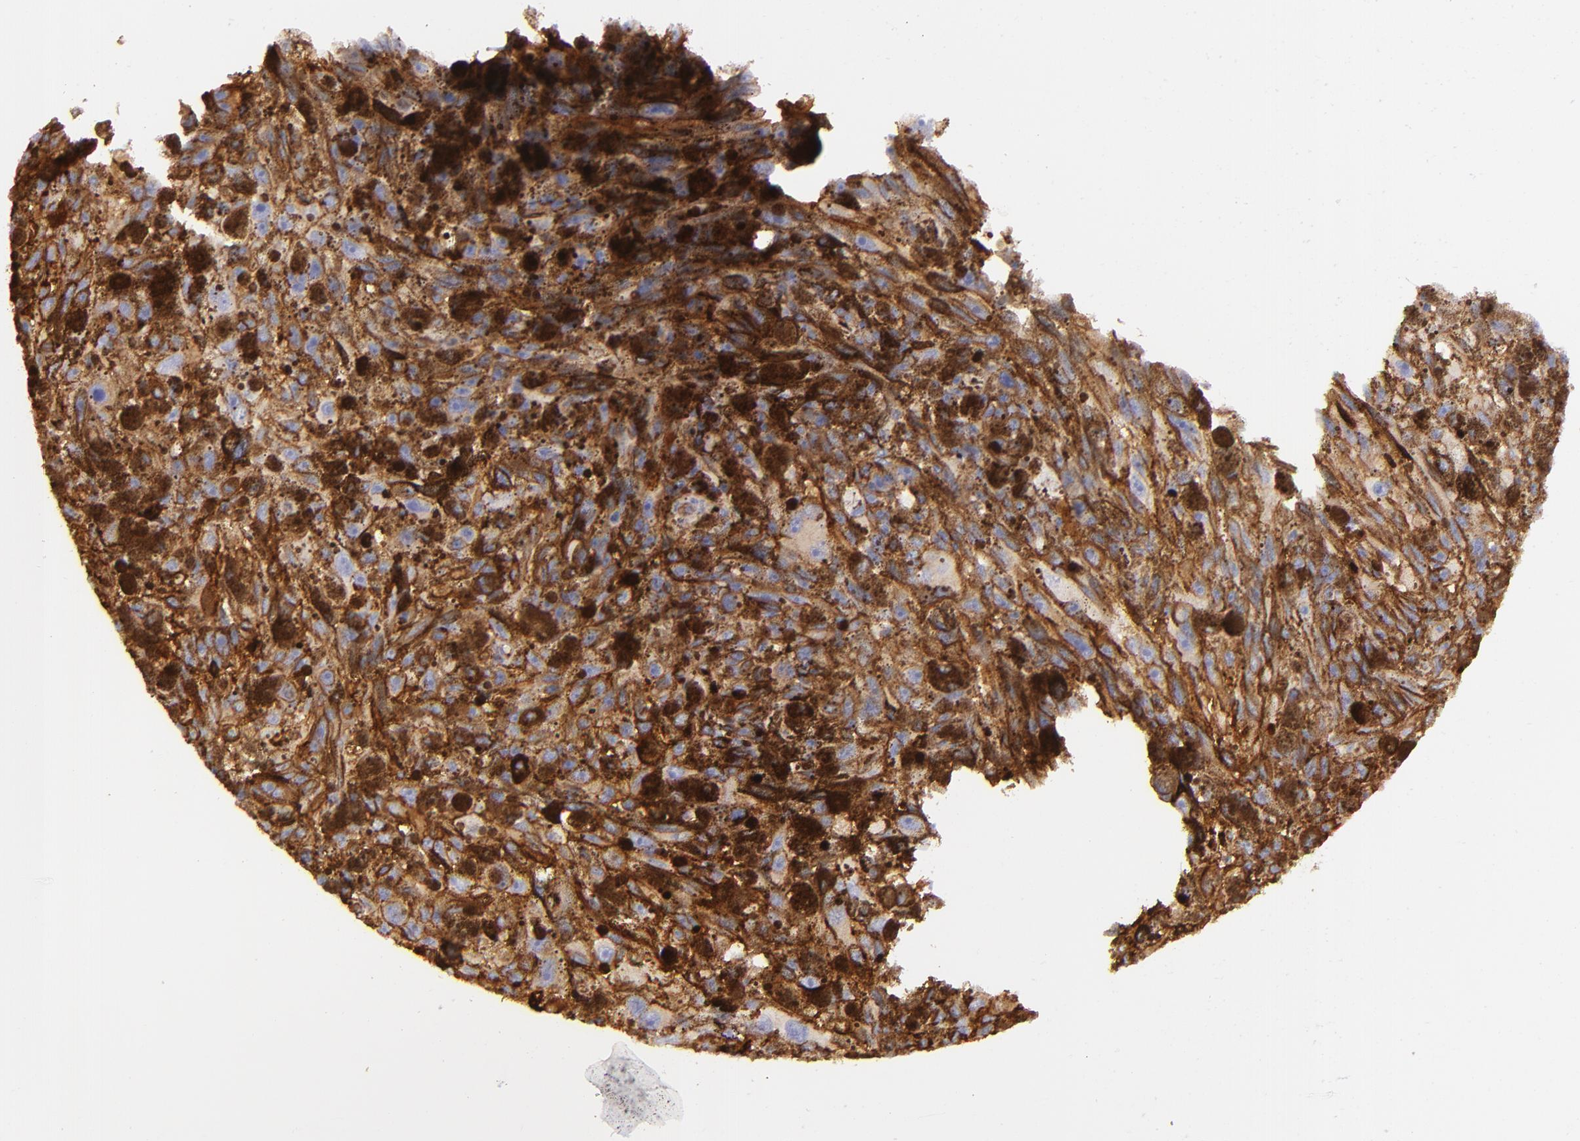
{"staining": {"intensity": "weak", "quantity": "<25%", "location": "cytoplasmic/membranous"}, "tissue": "melanoma", "cell_type": "Tumor cells", "image_type": "cancer", "snomed": [{"axis": "morphology", "description": "Malignant melanoma, NOS"}, {"axis": "topography", "description": "Skin"}], "caption": "Tumor cells are negative for protein expression in human melanoma.", "gene": "CD151", "patient": {"sex": "female", "age": 104}}